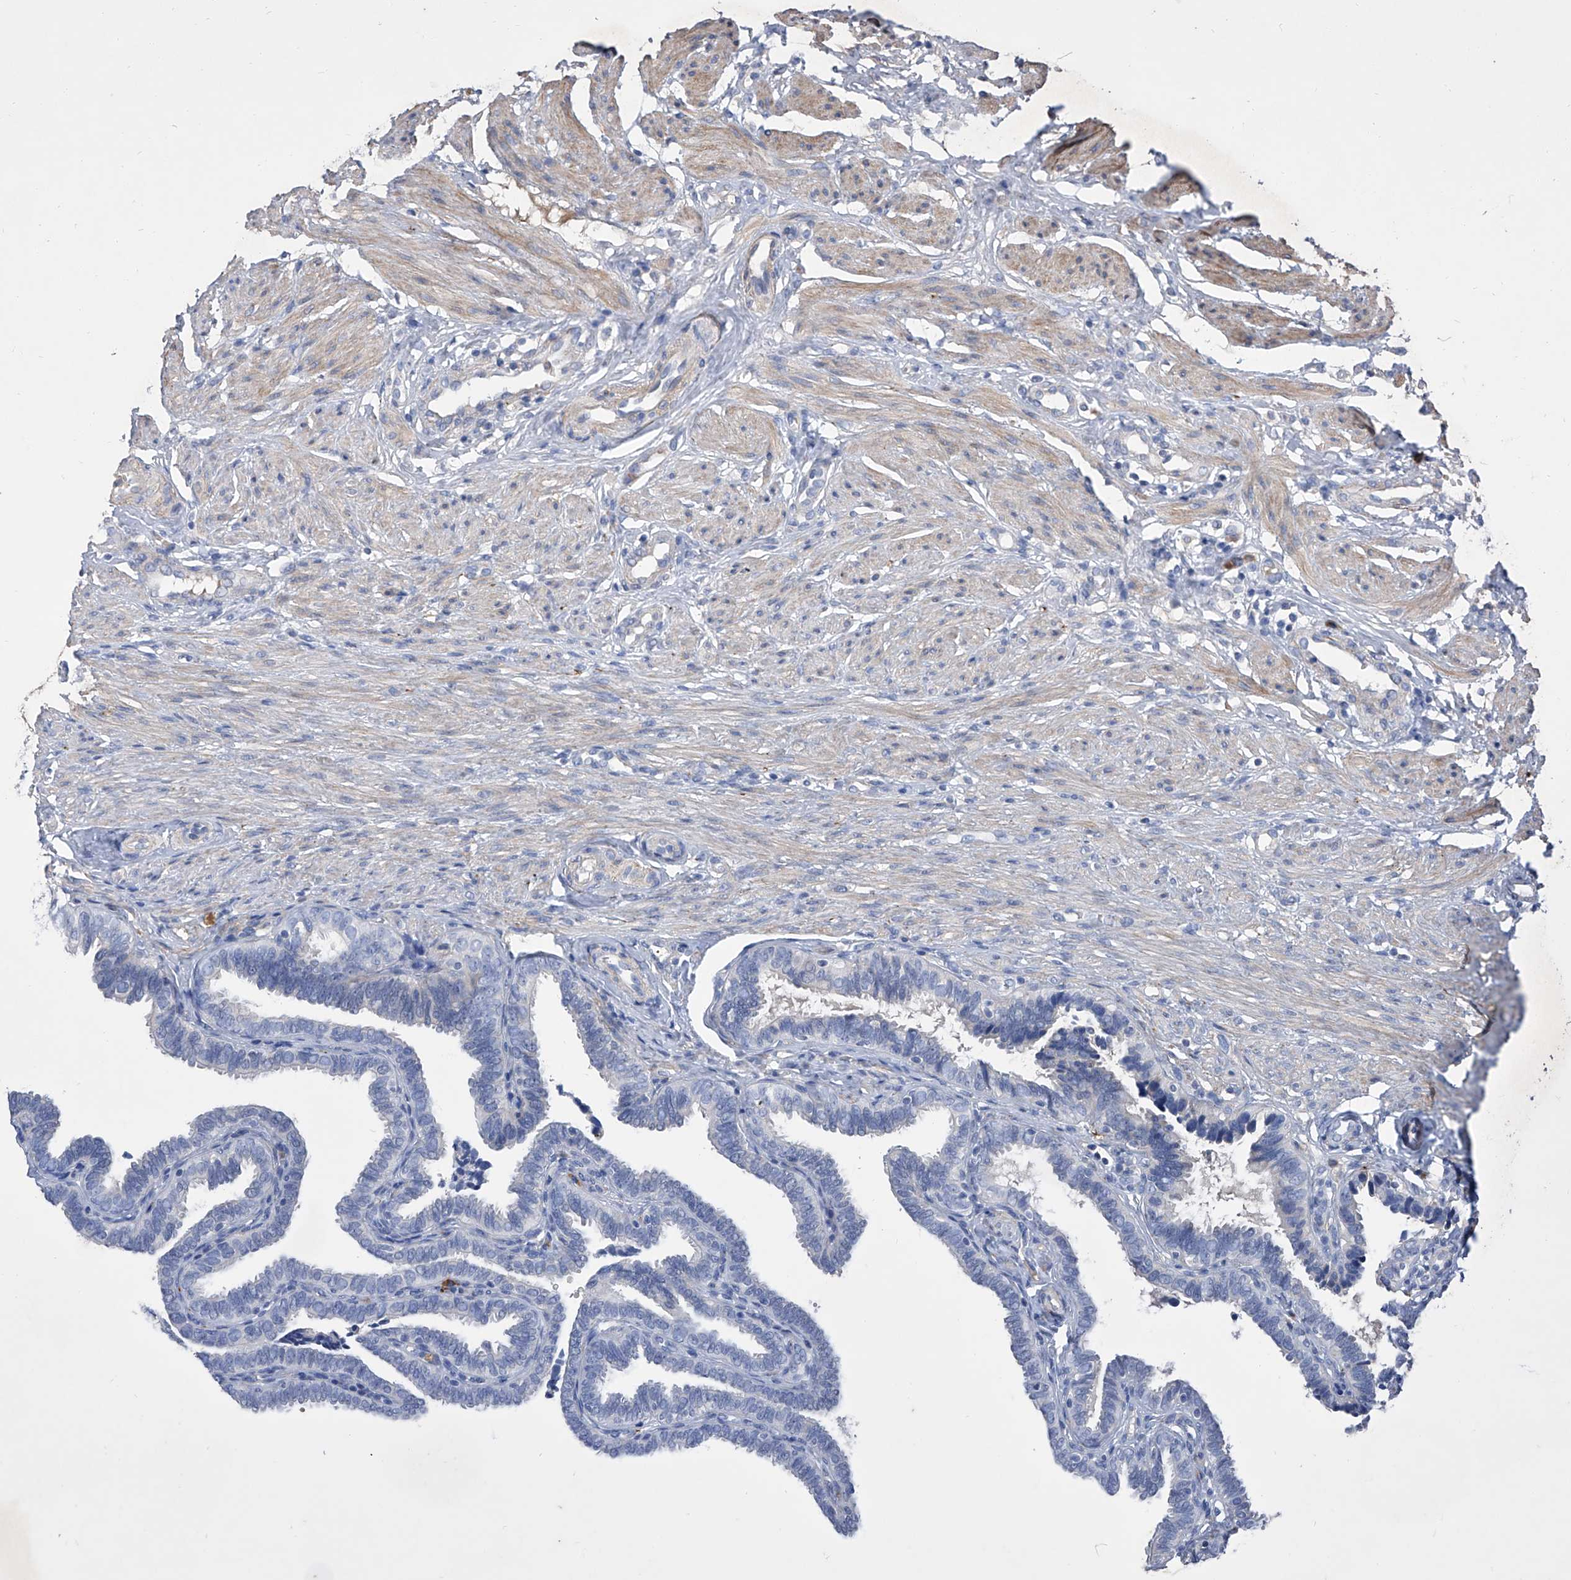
{"staining": {"intensity": "negative", "quantity": "none", "location": "none"}, "tissue": "fallopian tube", "cell_type": "Glandular cells", "image_type": "normal", "snomed": [{"axis": "morphology", "description": "Normal tissue, NOS"}, {"axis": "topography", "description": "Fallopian tube"}], "caption": "Immunohistochemistry of normal human fallopian tube demonstrates no expression in glandular cells.", "gene": "GPT", "patient": {"sex": "female", "age": 39}}